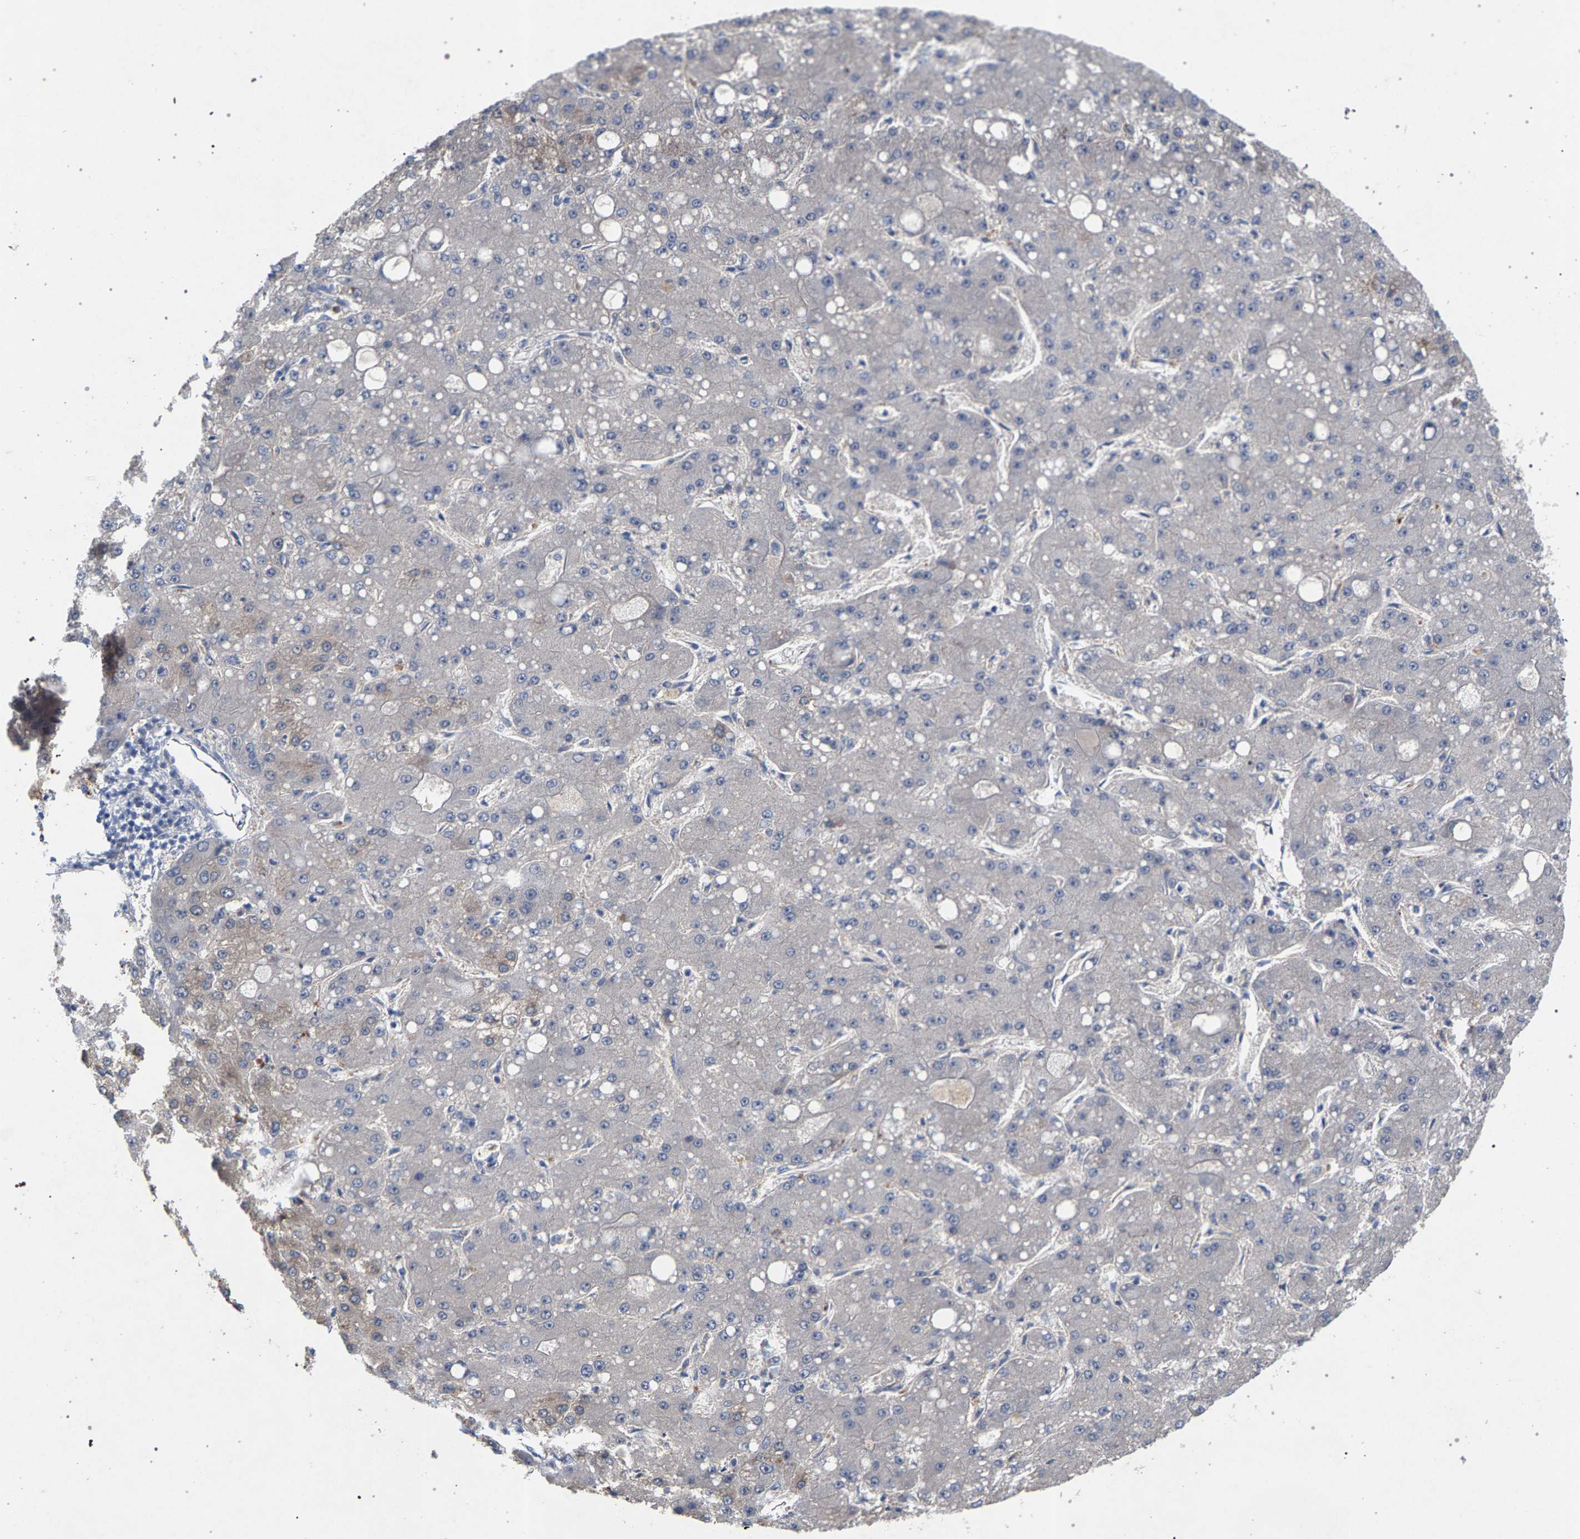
{"staining": {"intensity": "negative", "quantity": "none", "location": "none"}, "tissue": "liver cancer", "cell_type": "Tumor cells", "image_type": "cancer", "snomed": [{"axis": "morphology", "description": "Carcinoma, Hepatocellular, NOS"}, {"axis": "topography", "description": "Liver"}], "caption": "High power microscopy photomicrograph of an immunohistochemistry (IHC) image of liver hepatocellular carcinoma, revealing no significant positivity in tumor cells.", "gene": "MAMDC2", "patient": {"sex": "male", "age": 67}}